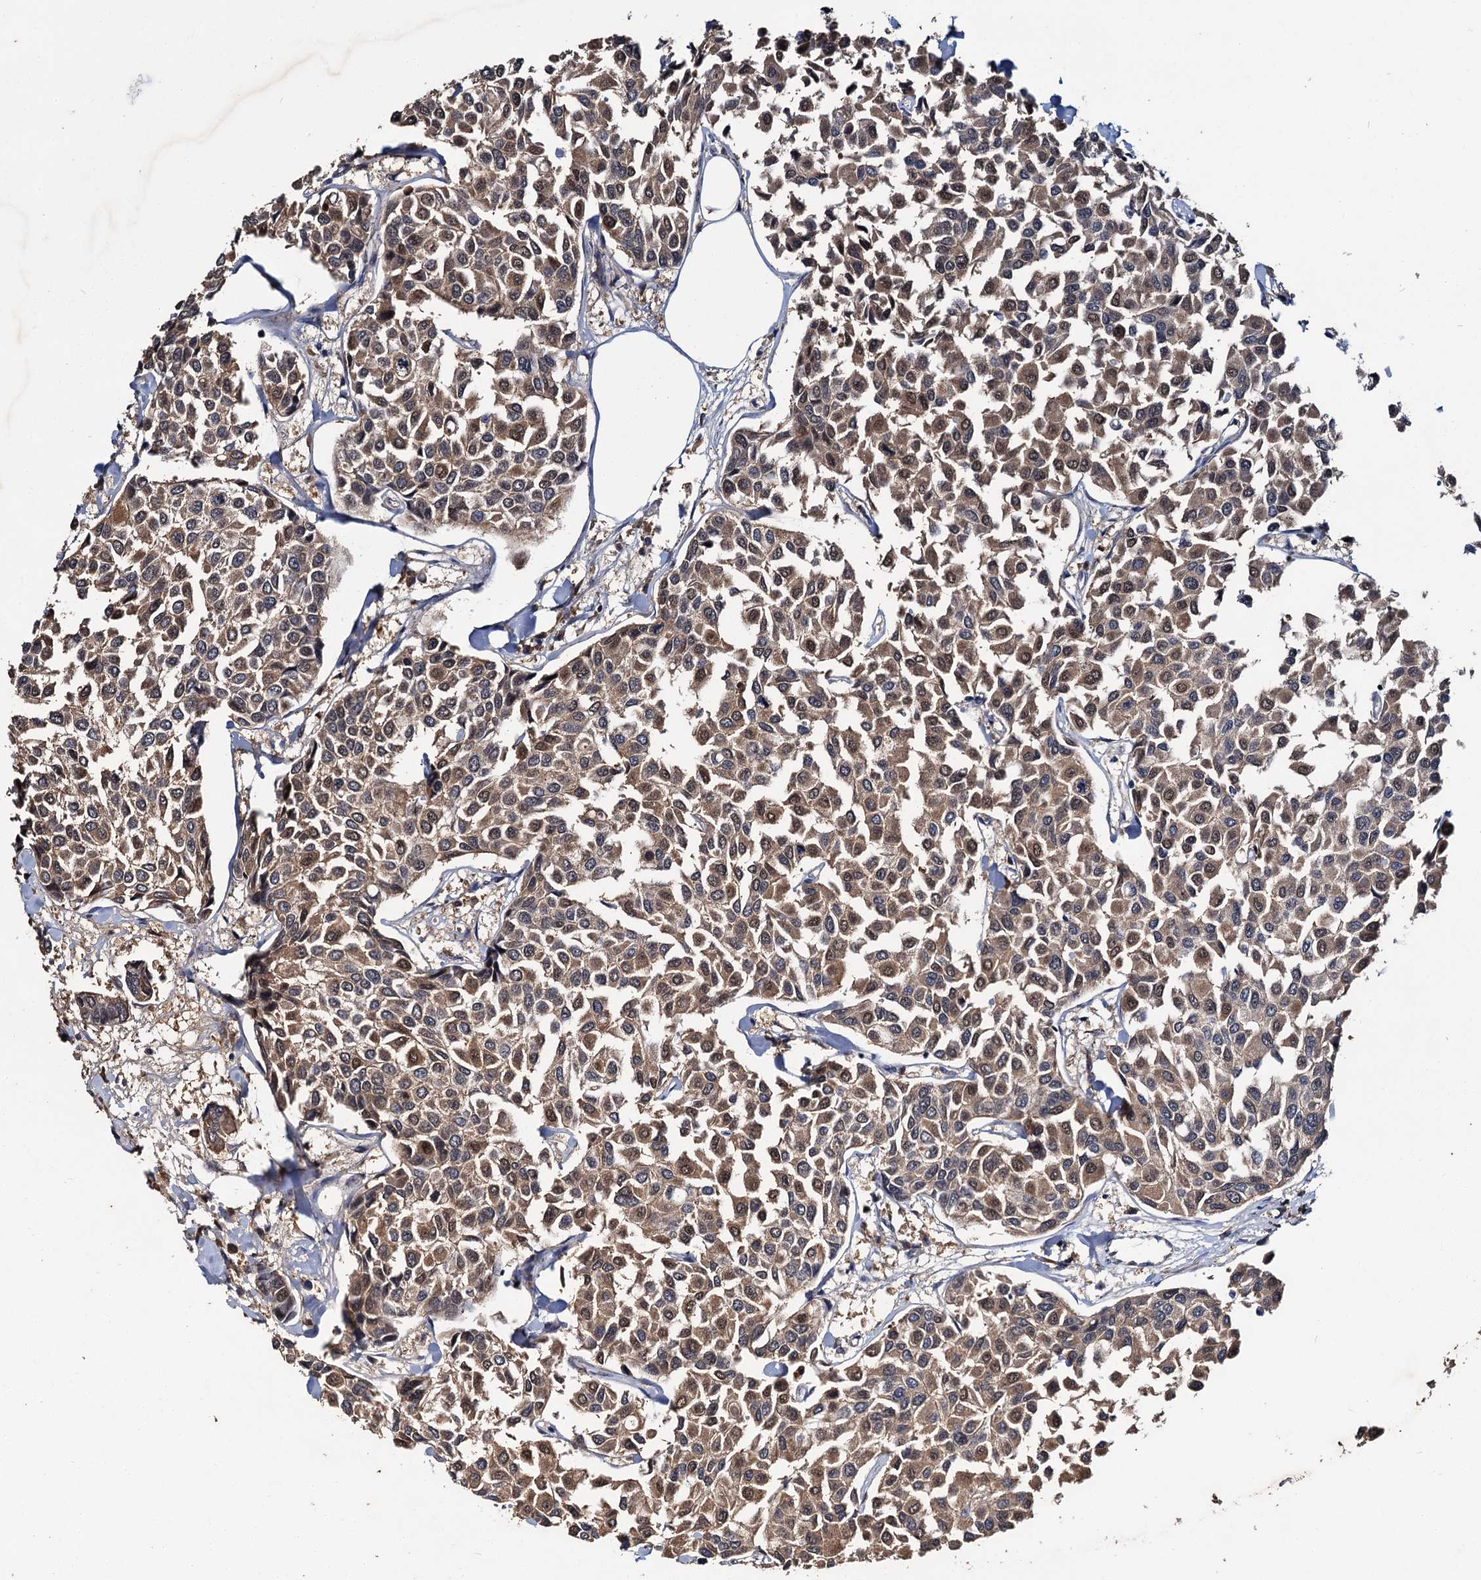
{"staining": {"intensity": "moderate", "quantity": ">75%", "location": "cytoplasmic/membranous"}, "tissue": "breast cancer", "cell_type": "Tumor cells", "image_type": "cancer", "snomed": [{"axis": "morphology", "description": "Duct carcinoma"}, {"axis": "topography", "description": "Breast"}], "caption": "Tumor cells demonstrate medium levels of moderate cytoplasmic/membranous expression in approximately >75% of cells in human breast invasive ductal carcinoma. Using DAB (3,3'-diaminobenzidine) (brown) and hematoxylin (blue) stains, captured at high magnification using brightfield microscopy.", "gene": "SLC46A3", "patient": {"sex": "female", "age": 55}}